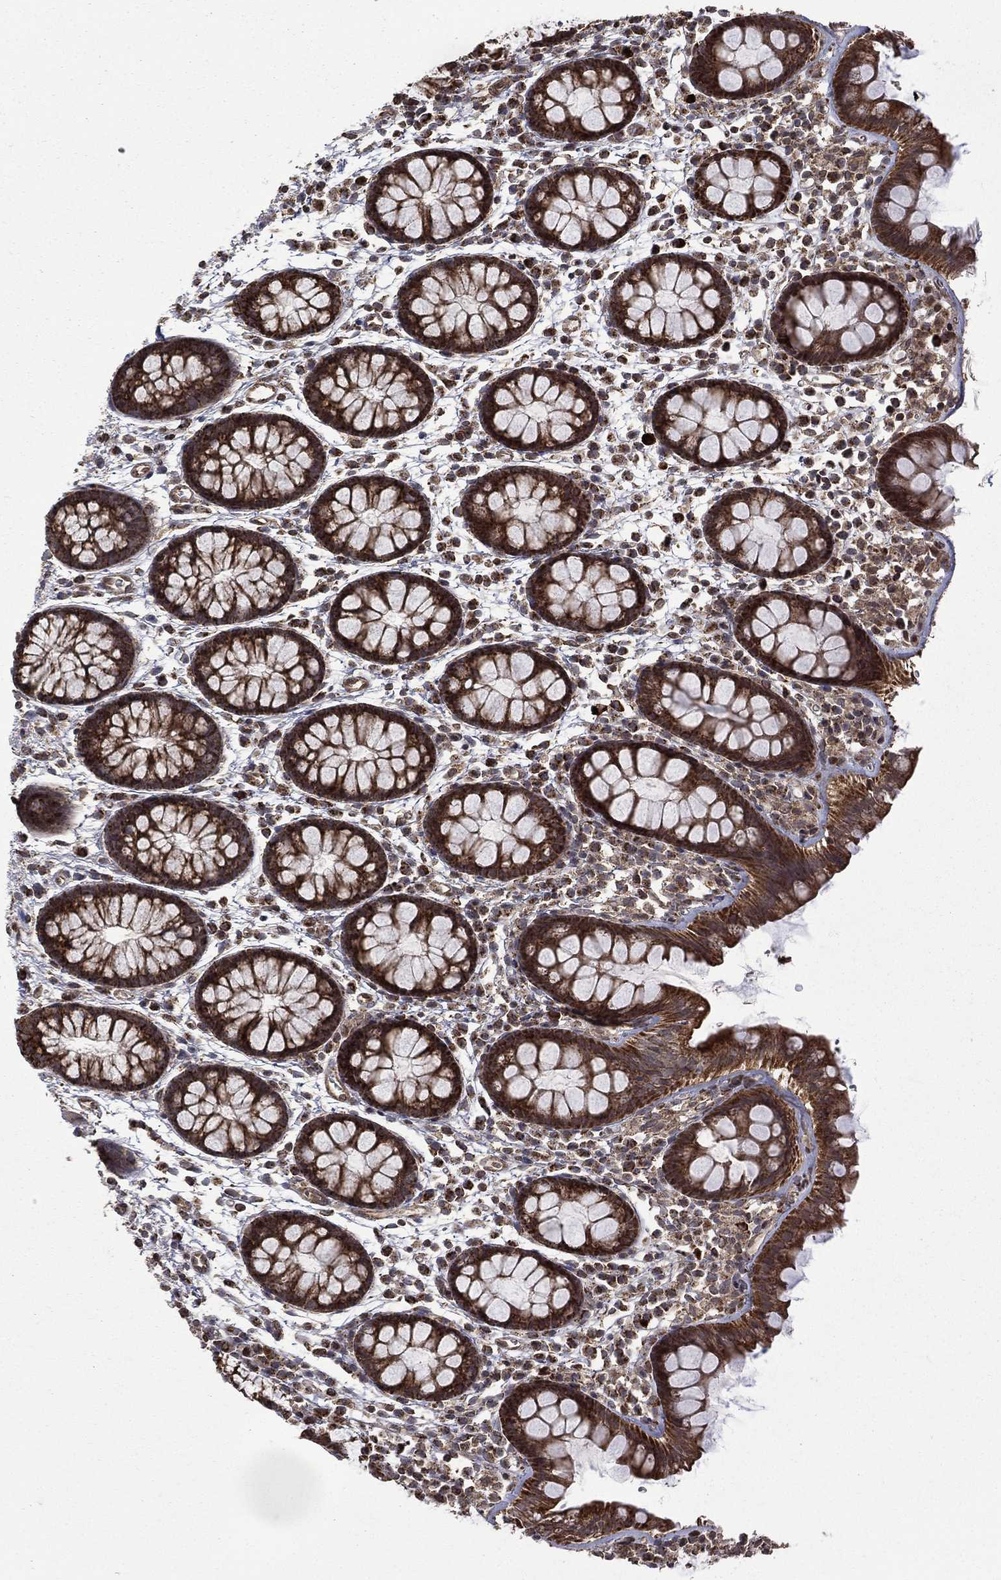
{"staining": {"intensity": "strong", "quantity": ">75%", "location": "cytoplasmic/membranous"}, "tissue": "colon", "cell_type": "Glandular cells", "image_type": "normal", "snomed": [{"axis": "morphology", "description": "Normal tissue, NOS"}, {"axis": "topography", "description": "Colon"}], "caption": "High-power microscopy captured an IHC image of unremarkable colon, revealing strong cytoplasmic/membranous staining in about >75% of glandular cells.", "gene": "GIMAP6", "patient": {"sex": "male", "age": 76}}